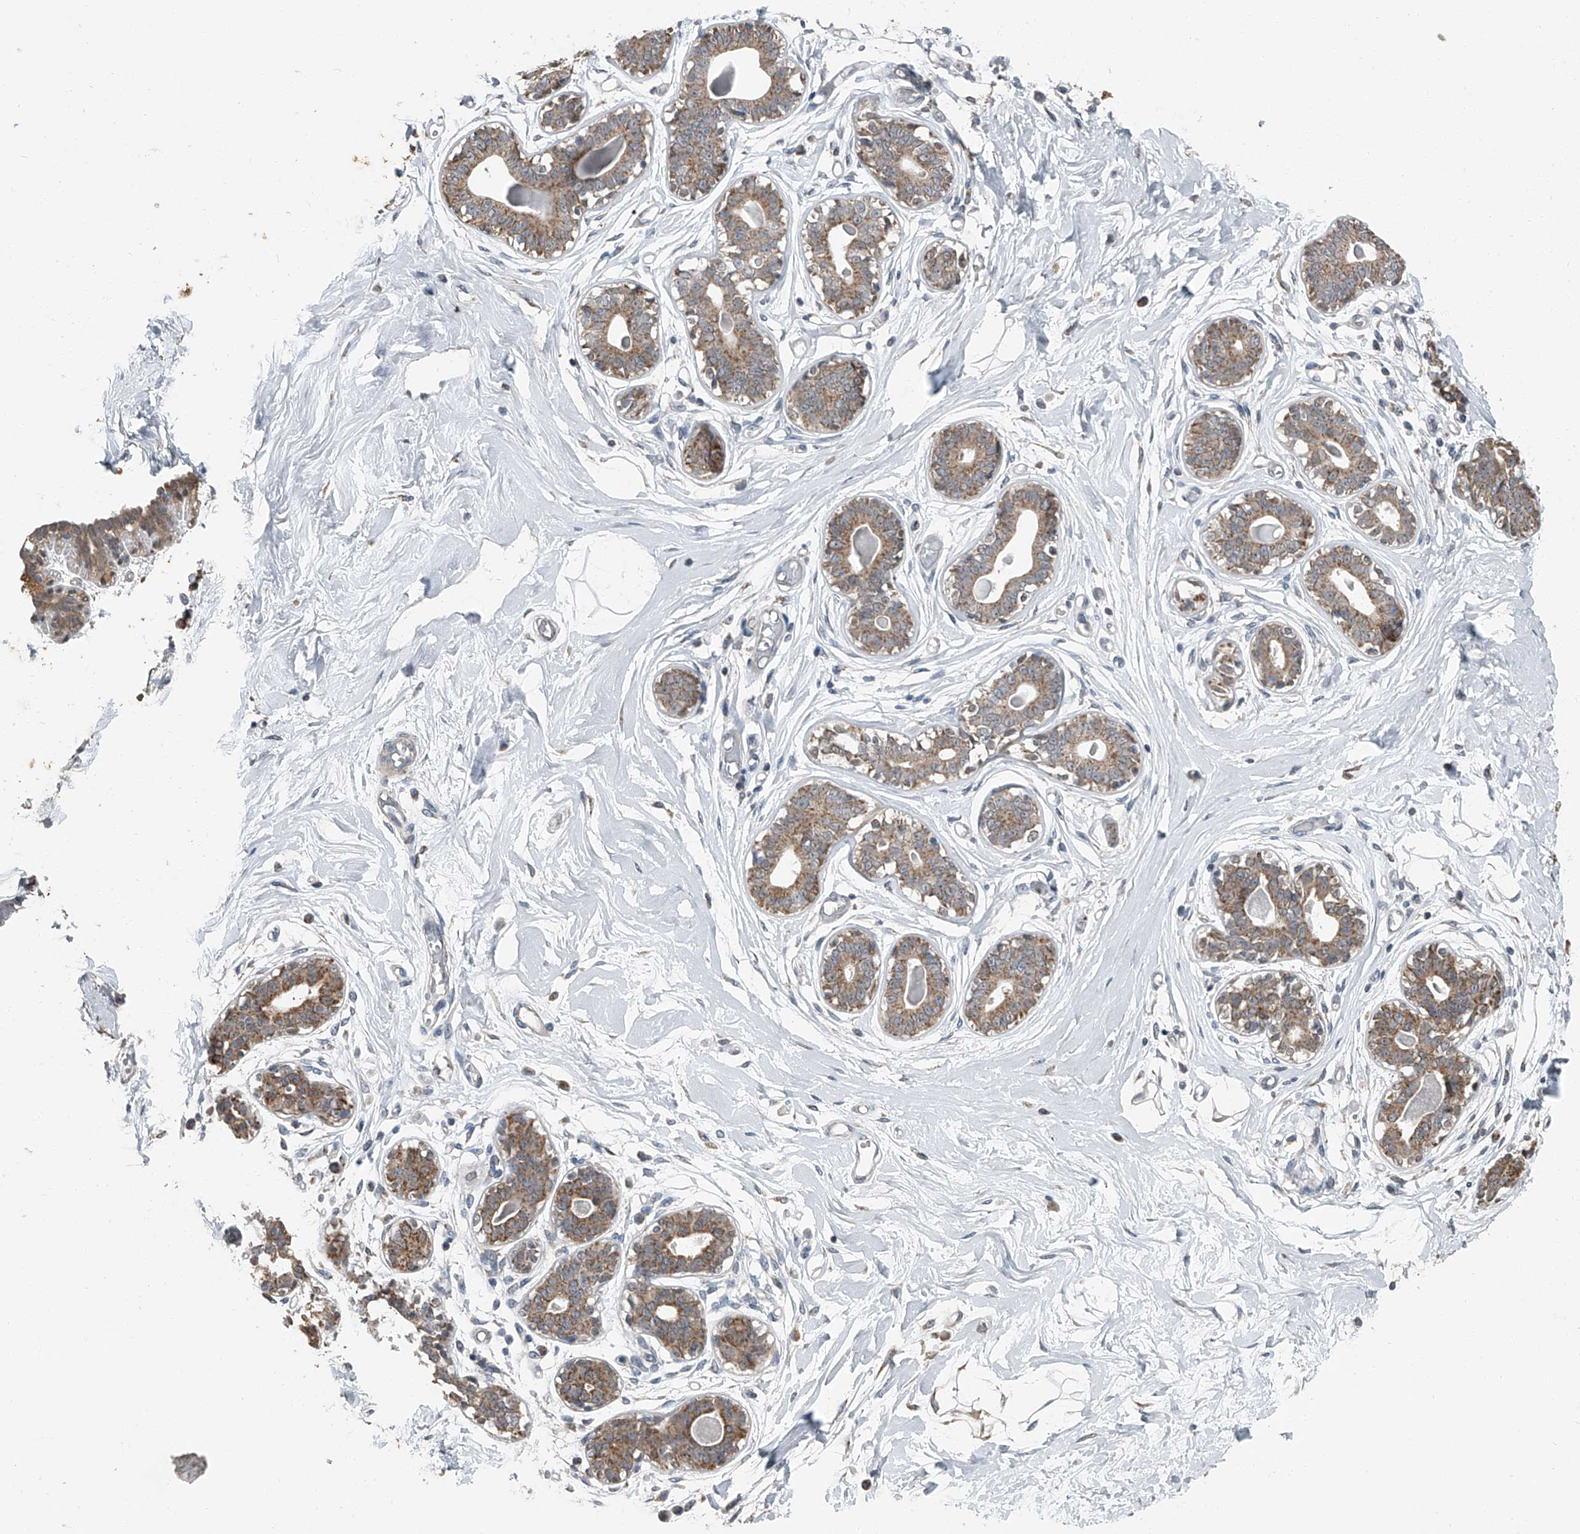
{"staining": {"intensity": "weak", "quantity": ">75%", "location": "cytoplasmic/membranous"}, "tissue": "breast", "cell_type": "Adipocytes", "image_type": "normal", "snomed": [{"axis": "morphology", "description": "Normal tissue, NOS"}, {"axis": "topography", "description": "Breast"}], "caption": "DAB immunohistochemical staining of unremarkable human breast reveals weak cytoplasmic/membranous protein expression in about >75% of adipocytes.", "gene": "CHRNA7", "patient": {"sex": "female", "age": 45}}